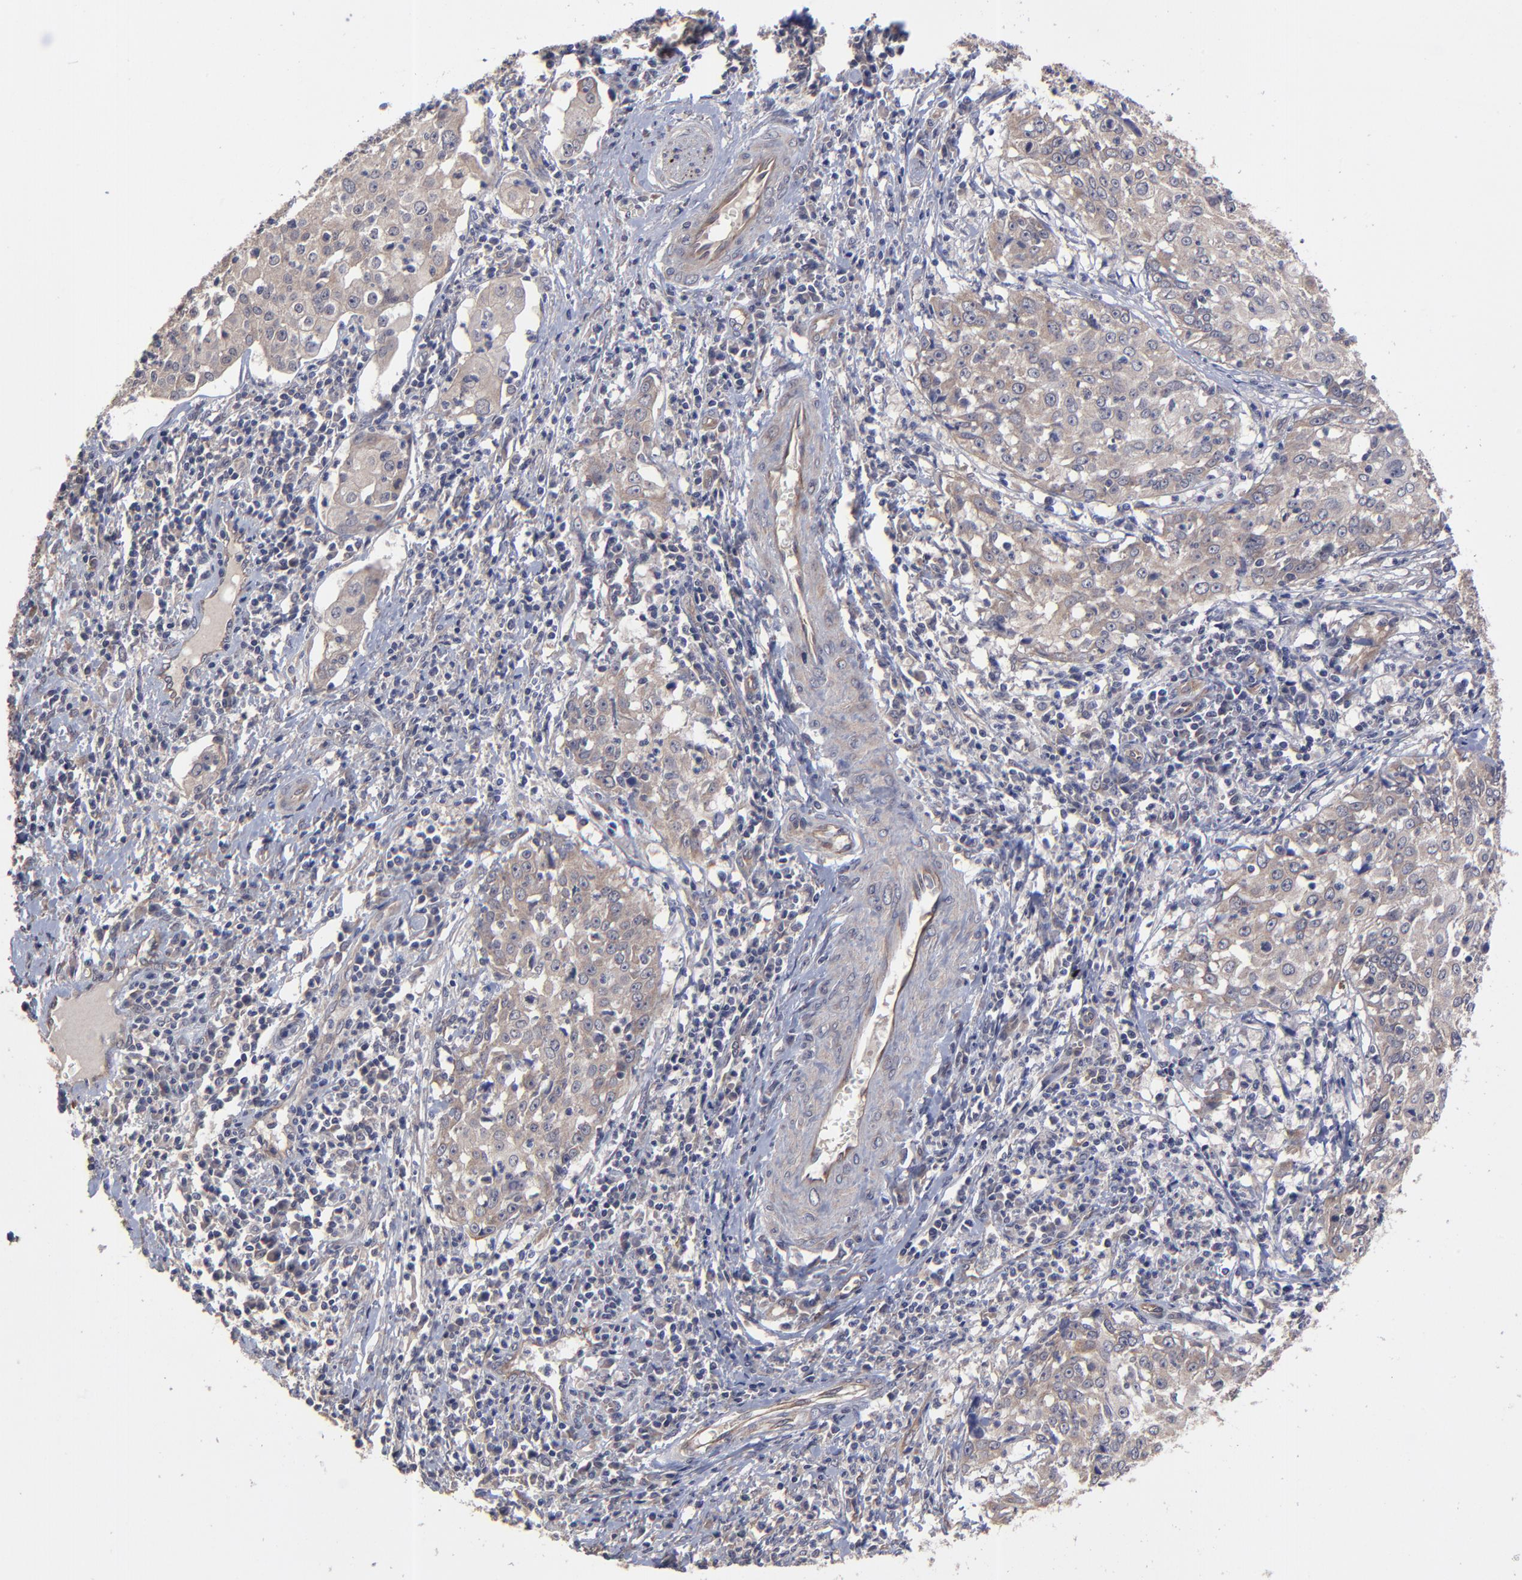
{"staining": {"intensity": "weak", "quantity": "25%-75%", "location": "cytoplasmic/membranous"}, "tissue": "cervical cancer", "cell_type": "Tumor cells", "image_type": "cancer", "snomed": [{"axis": "morphology", "description": "Squamous cell carcinoma, NOS"}, {"axis": "topography", "description": "Cervix"}], "caption": "A micrograph of cervical cancer stained for a protein reveals weak cytoplasmic/membranous brown staining in tumor cells. Nuclei are stained in blue.", "gene": "ZNF780B", "patient": {"sex": "female", "age": 39}}